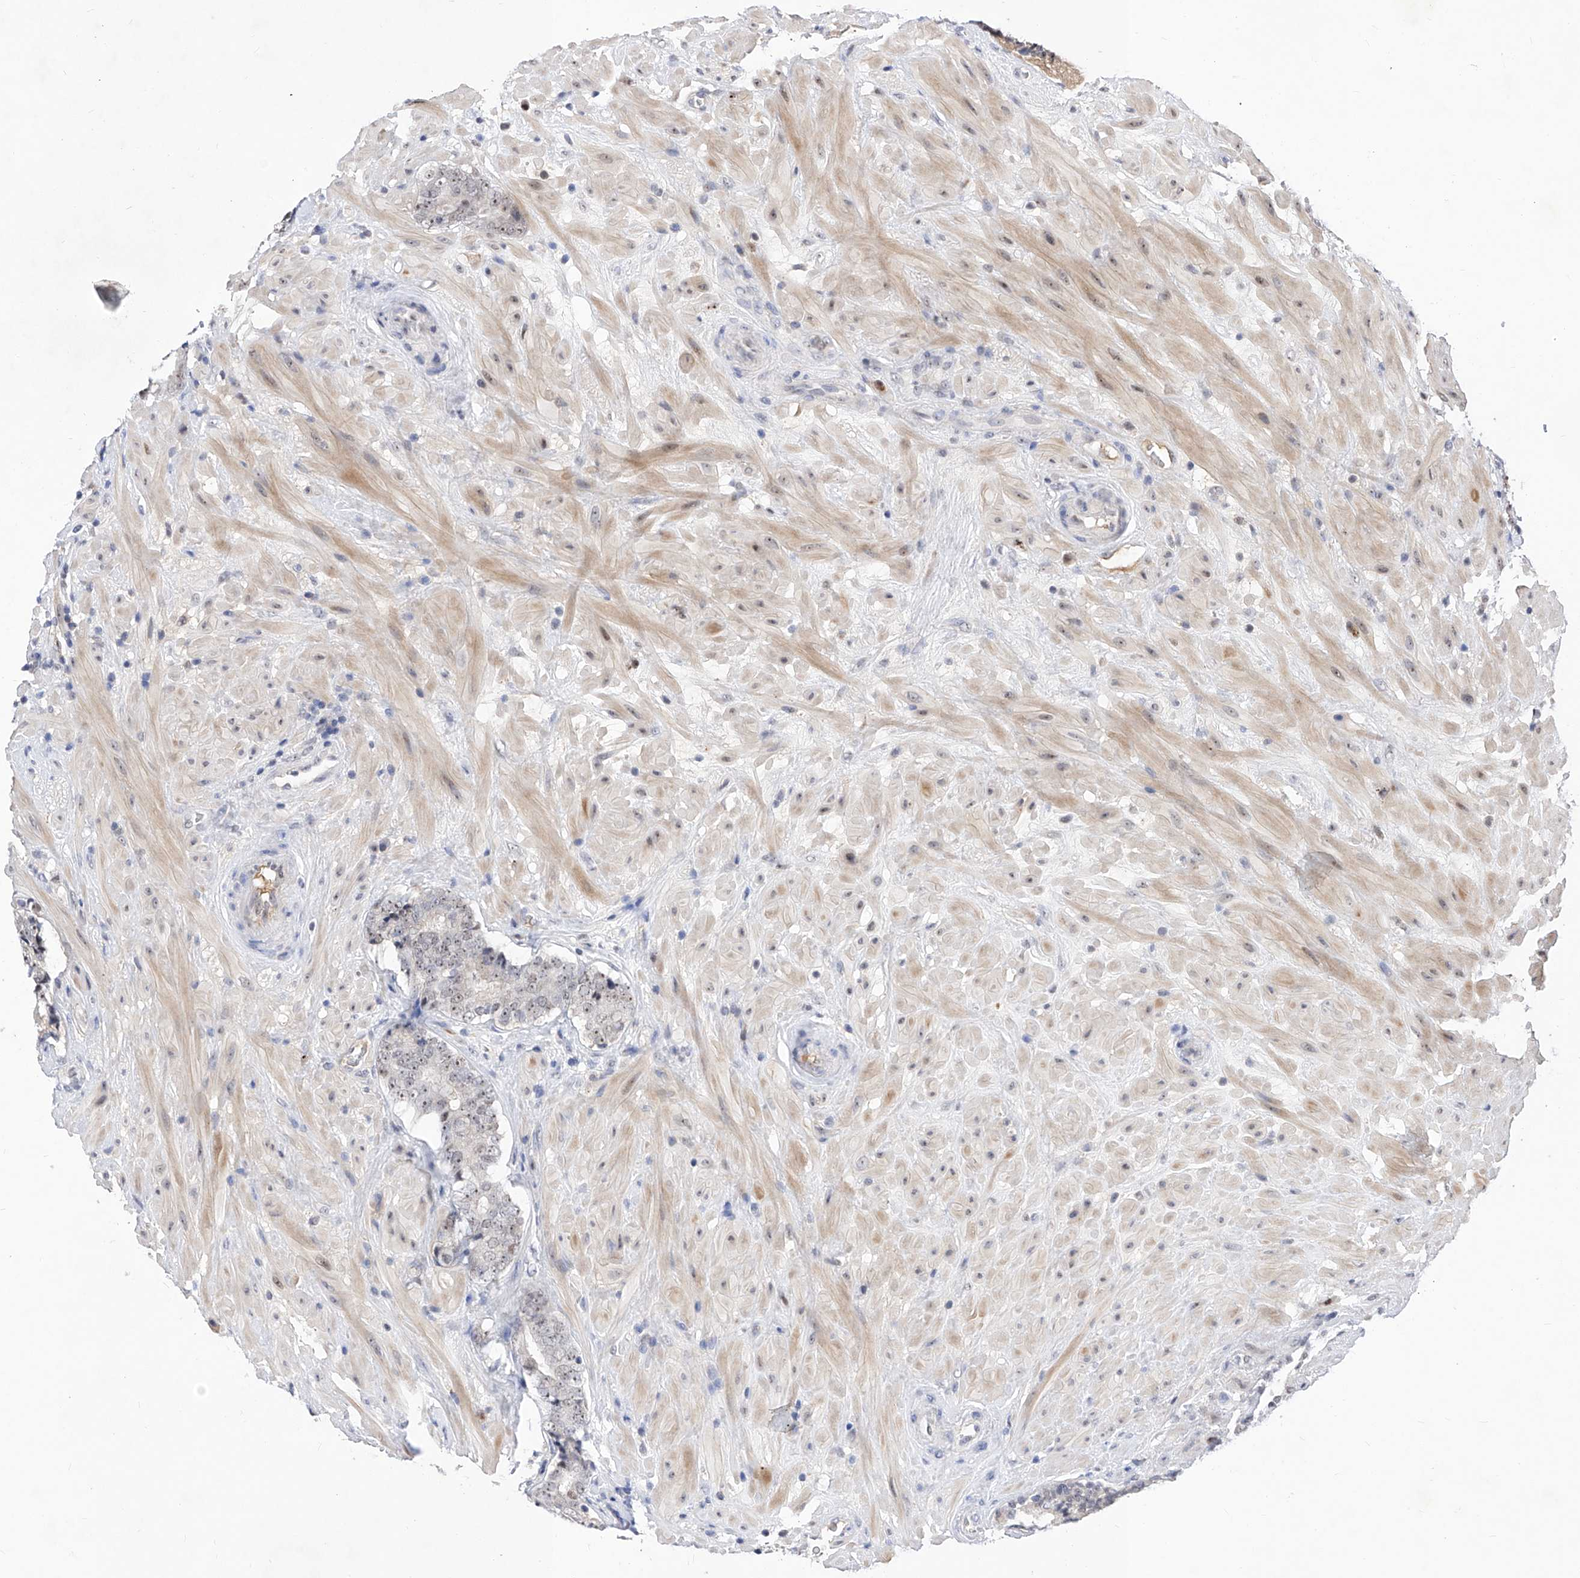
{"staining": {"intensity": "weak", "quantity": "25%-75%", "location": "nuclear"}, "tissue": "prostate cancer", "cell_type": "Tumor cells", "image_type": "cancer", "snomed": [{"axis": "morphology", "description": "Adenocarcinoma, High grade"}, {"axis": "topography", "description": "Prostate"}], "caption": "High-grade adenocarcinoma (prostate) was stained to show a protein in brown. There is low levels of weak nuclear staining in about 25%-75% of tumor cells. (Brightfield microscopy of DAB IHC at high magnification).", "gene": "LGR4", "patient": {"sex": "male", "age": 56}}